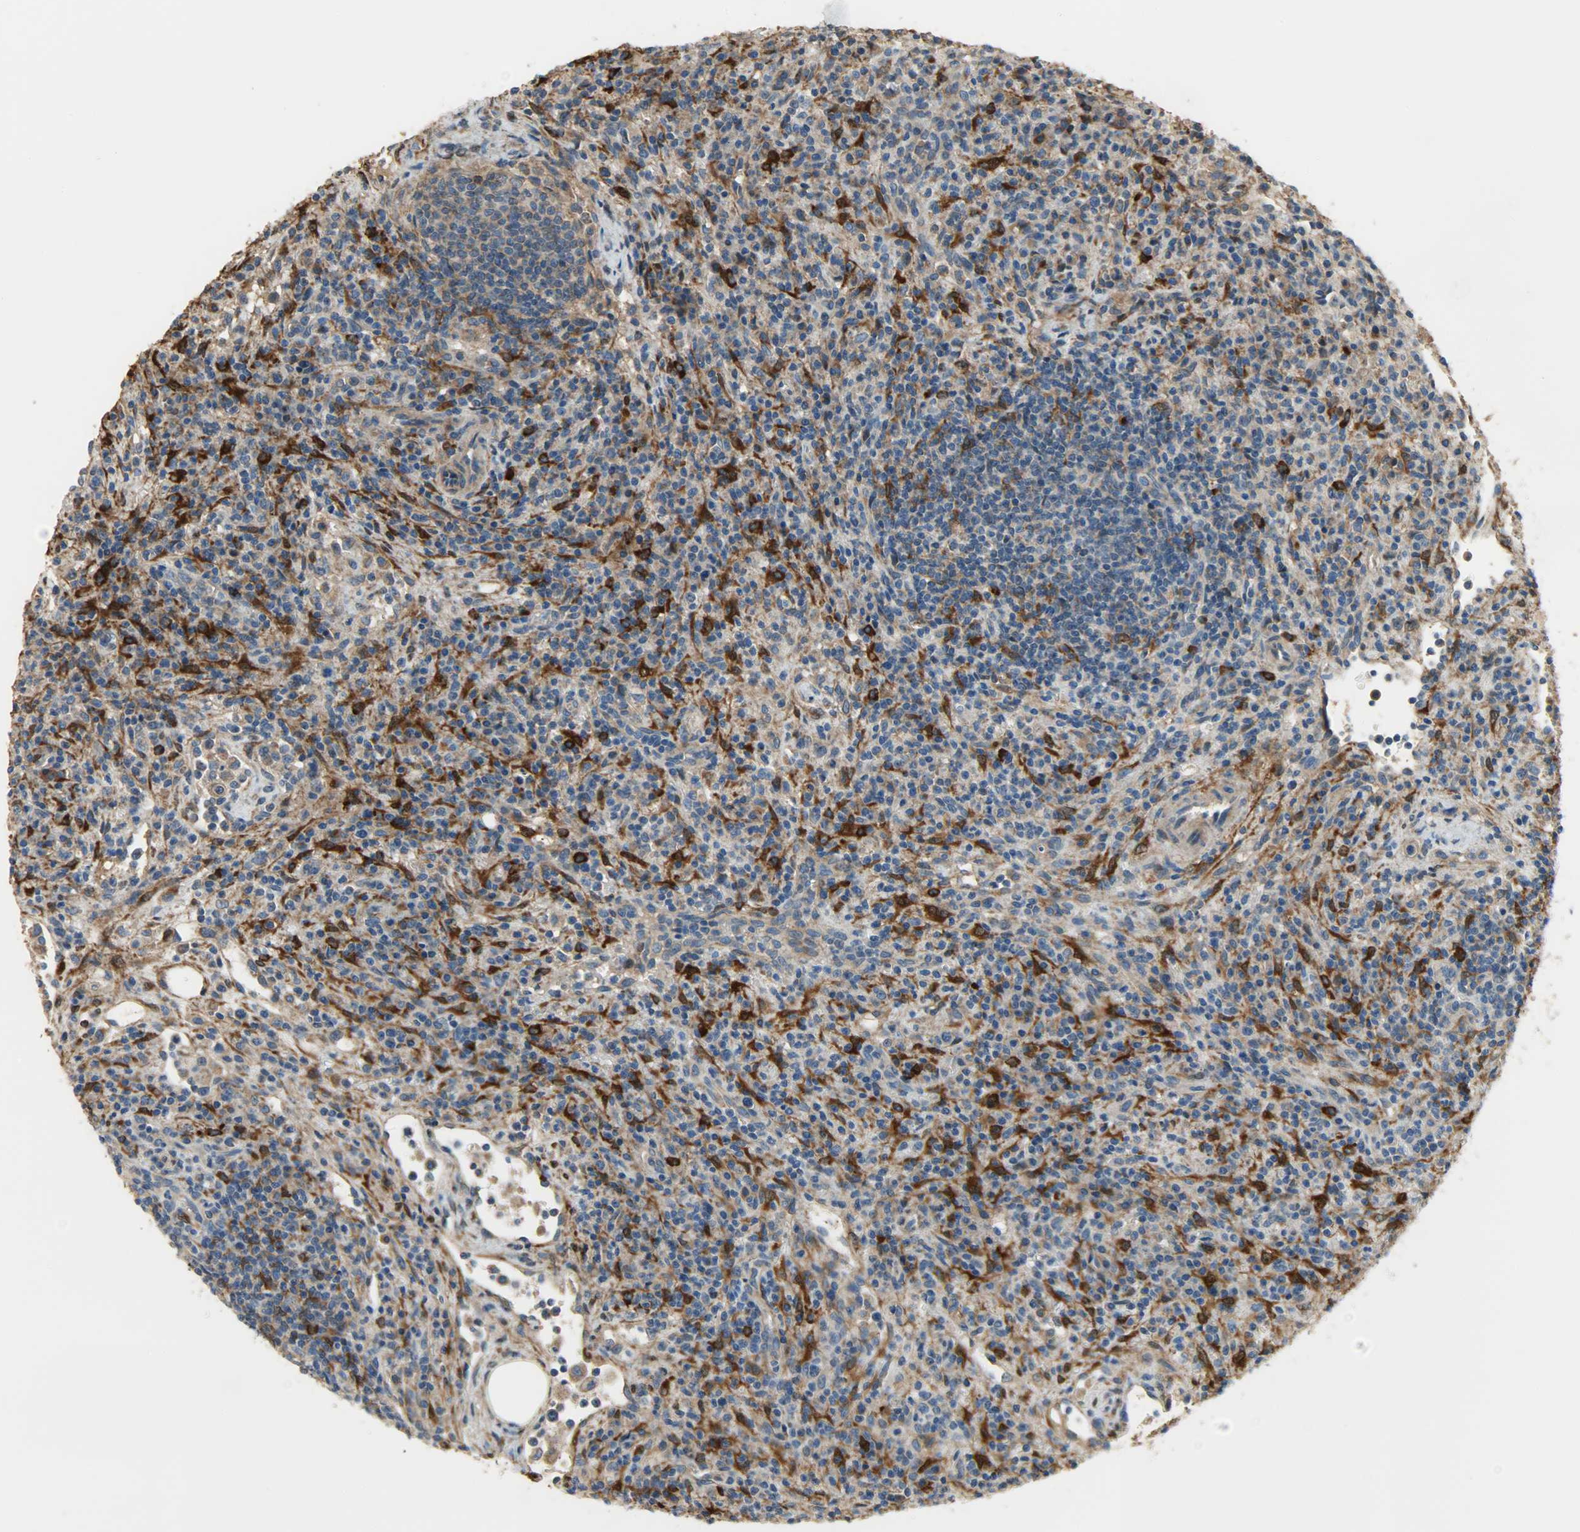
{"staining": {"intensity": "moderate", "quantity": ">75%", "location": "cytoplasmic/membranous"}, "tissue": "lymphoma", "cell_type": "Tumor cells", "image_type": "cancer", "snomed": [{"axis": "morphology", "description": "Hodgkin's disease, NOS"}, {"axis": "topography", "description": "Lymph node"}], "caption": "Immunohistochemistry (DAB) staining of lymphoma exhibits moderate cytoplasmic/membranous protein positivity in approximately >75% of tumor cells.", "gene": "C1orf198", "patient": {"sex": "male", "age": 65}}